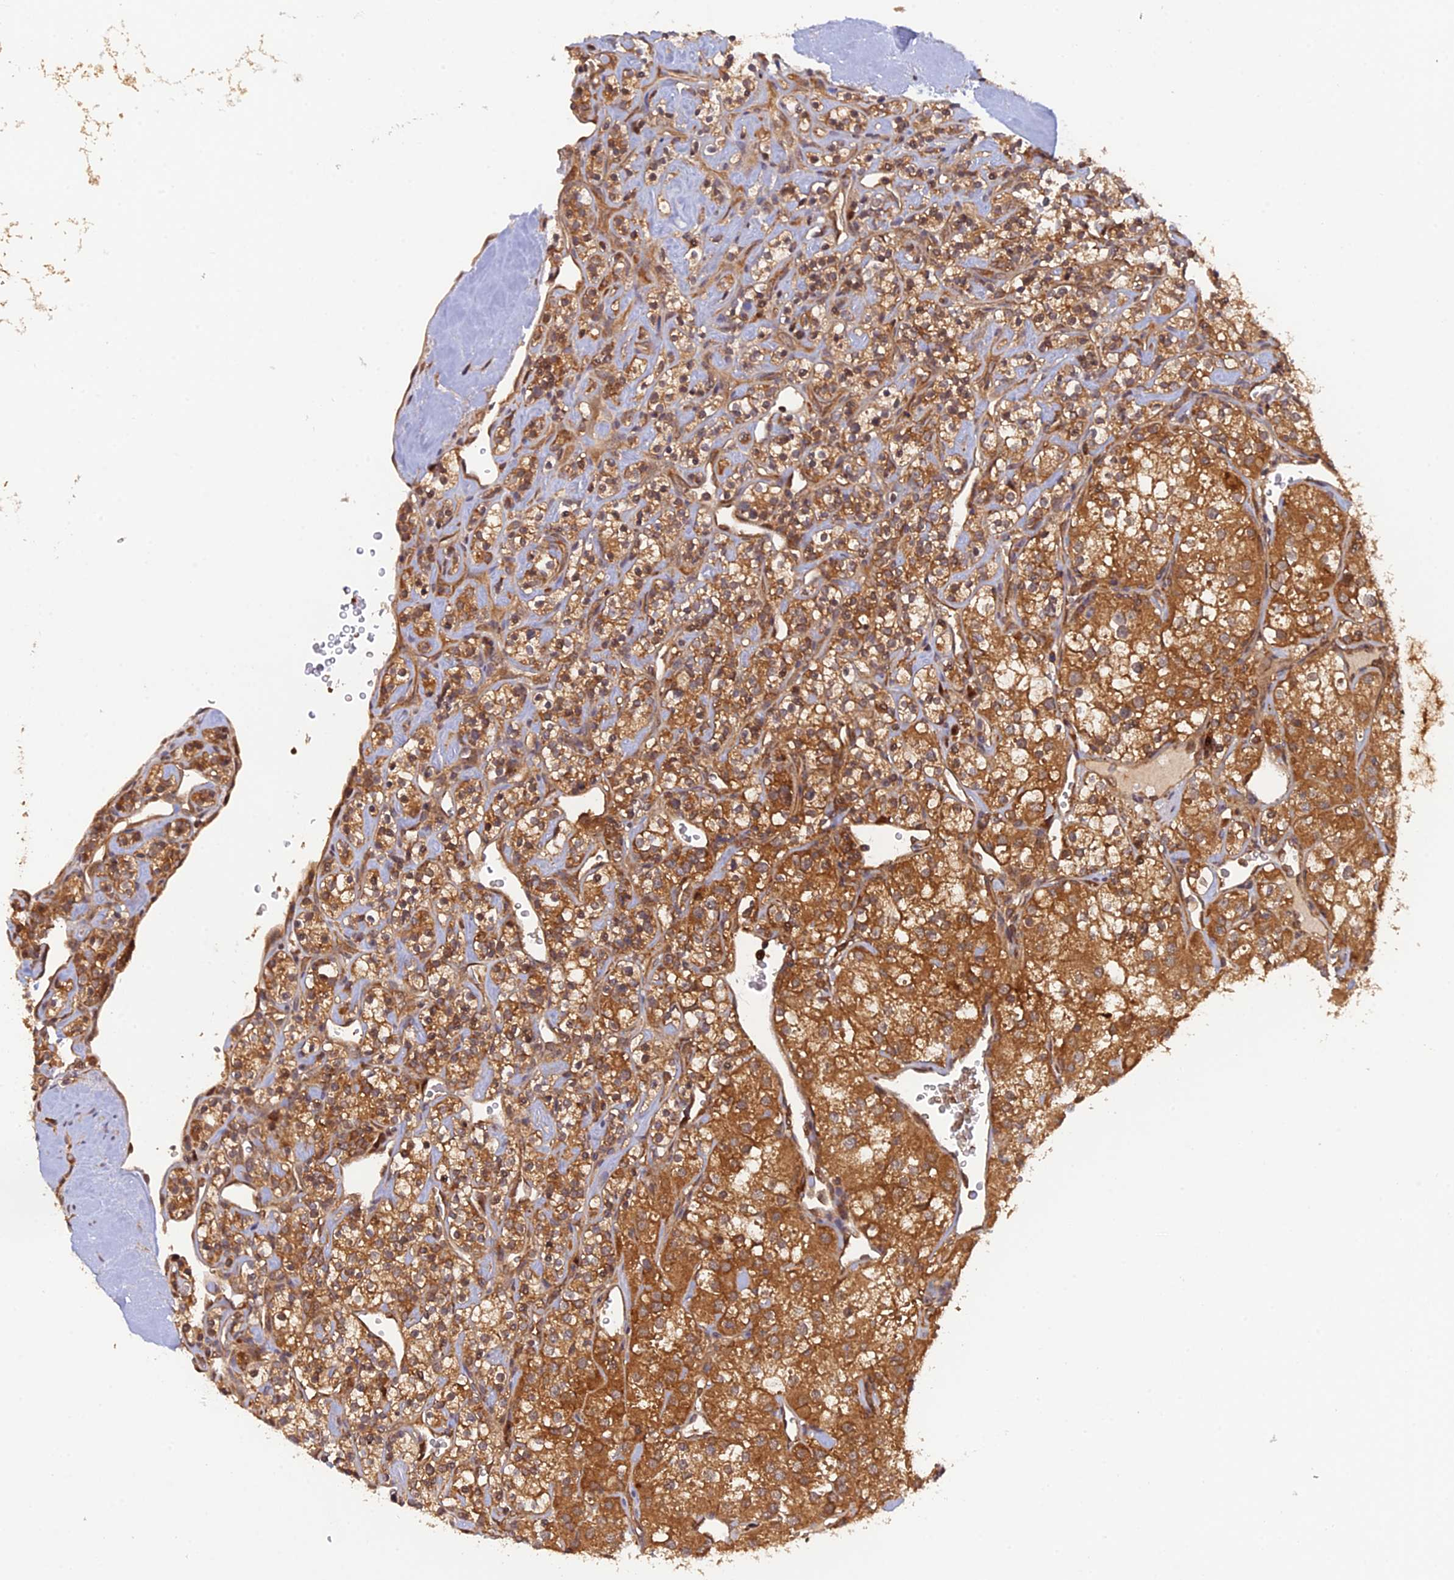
{"staining": {"intensity": "strong", "quantity": ">75%", "location": "cytoplasmic/membranous,nuclear"}, "tissue": "renal cancer", "cell_type": "Tumor cells", "image_type": "cancer", "snomed": [{"axis": "morphology", "description": "Adenocarcinoma, NOS"}, {"axis": "topography", "description": "Kidney"}], "caption": "Approximately >75% of tumor cells in renal adenocarcinoma show strong cytoplasmic/membranous and nuclear protein staining as visualized by brown immunohistochemical staining.", "gene": "ARL2BP", "patient": {"sex": "male", "age": 77}}